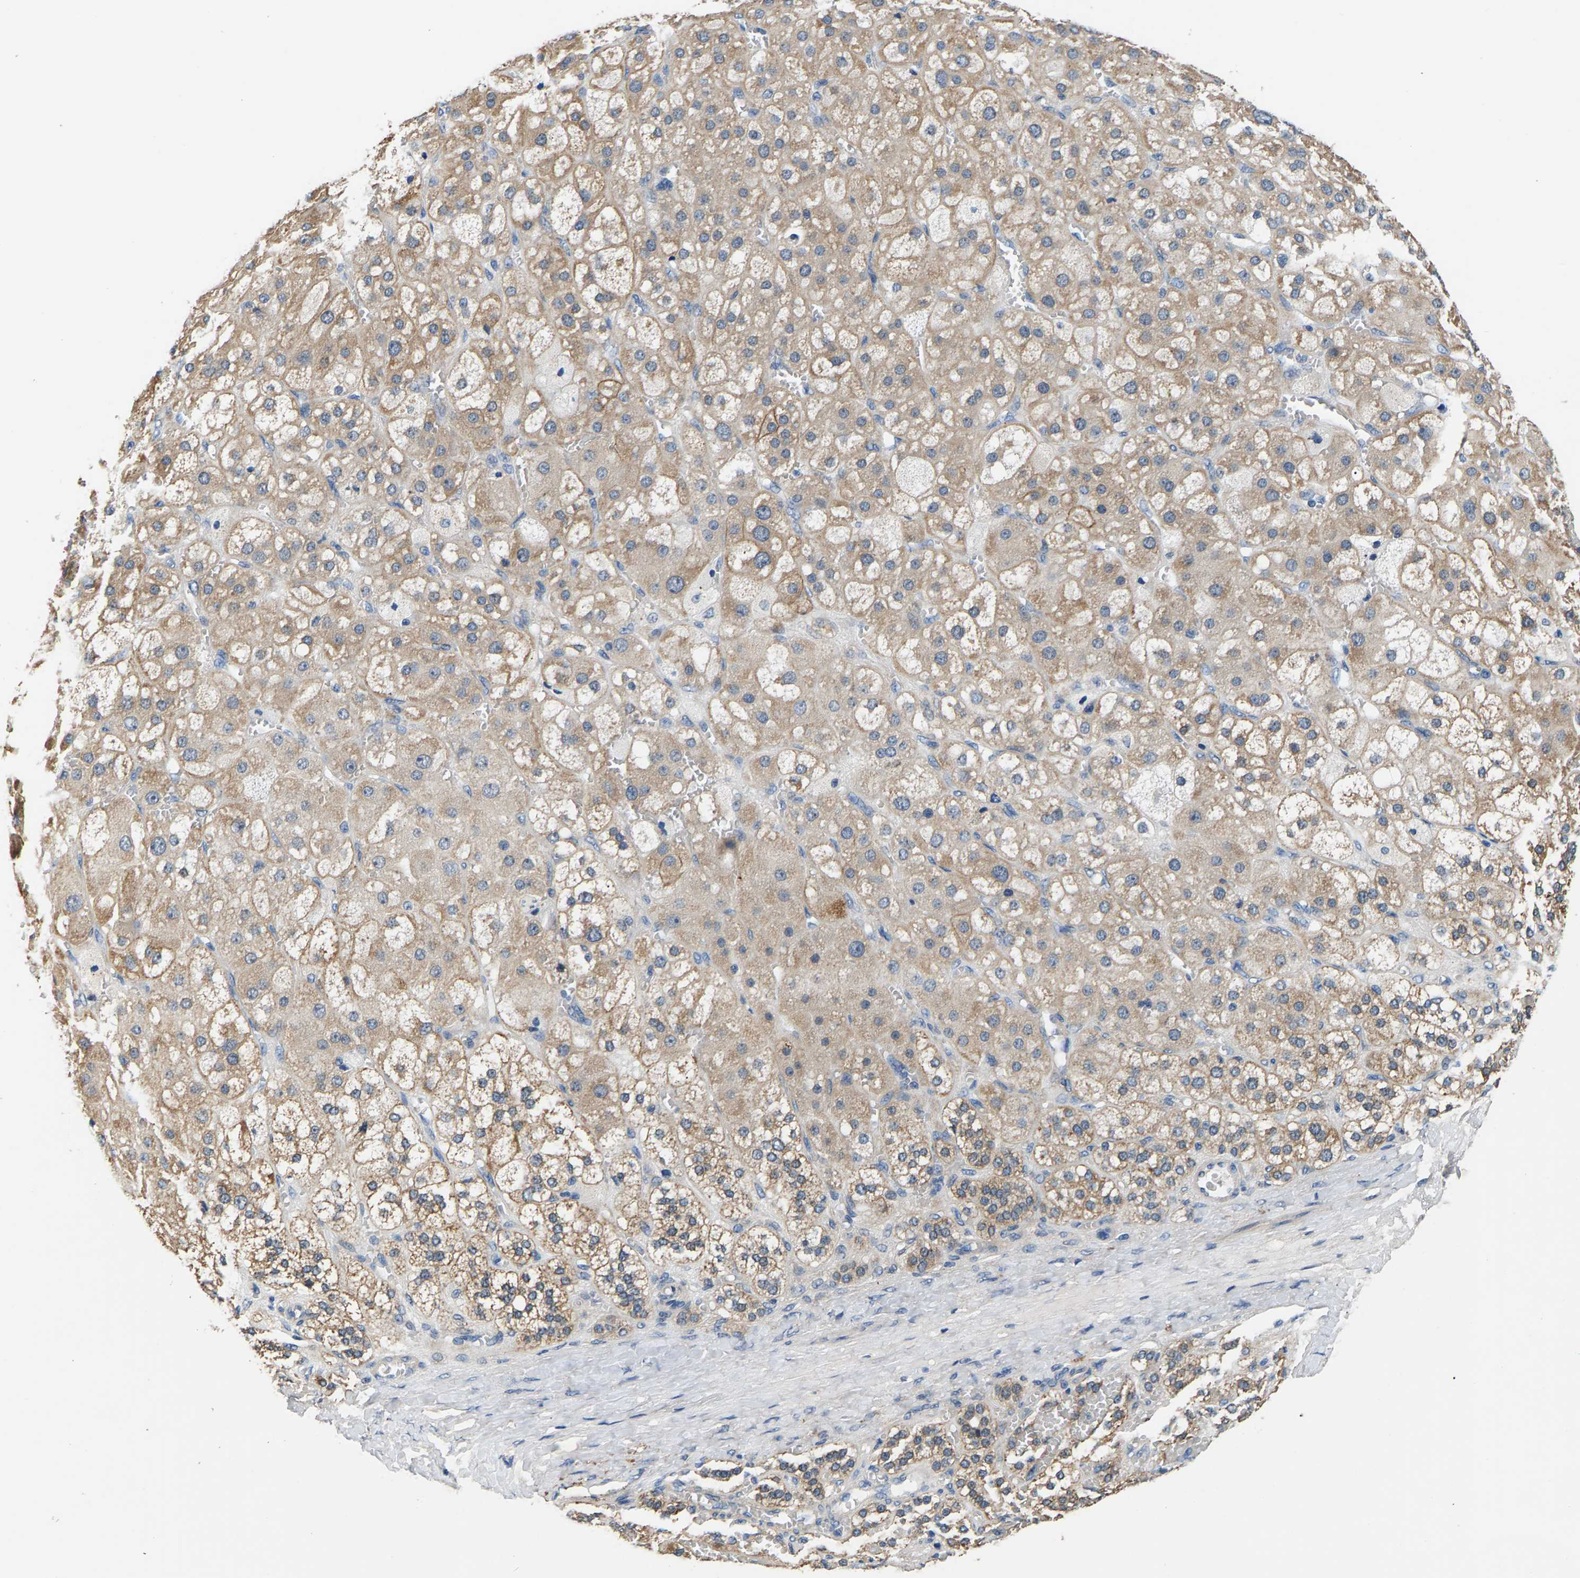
{"staining": {"intensity": "moderate", "quantity": ">75%", "location": "cytoplasmic/membranous"}, "tissue": "adrenal gland", "cell_type": "Glandular cells", "image_type": "normal", "snomed": [{"axis": "morphology", "description": "Normal tissue, NOS"}, {"axis": "topography", "description": "Adrenal gland"}], "caption": "Immunohistochemistry (IHC) of normal human adrenal gland reveals medium levels of moderate cytoplasmic/membranous staining in about >75% of glandular cells.", "gene": "NT5C", "patient": {"sex": "female", "age": 47}}